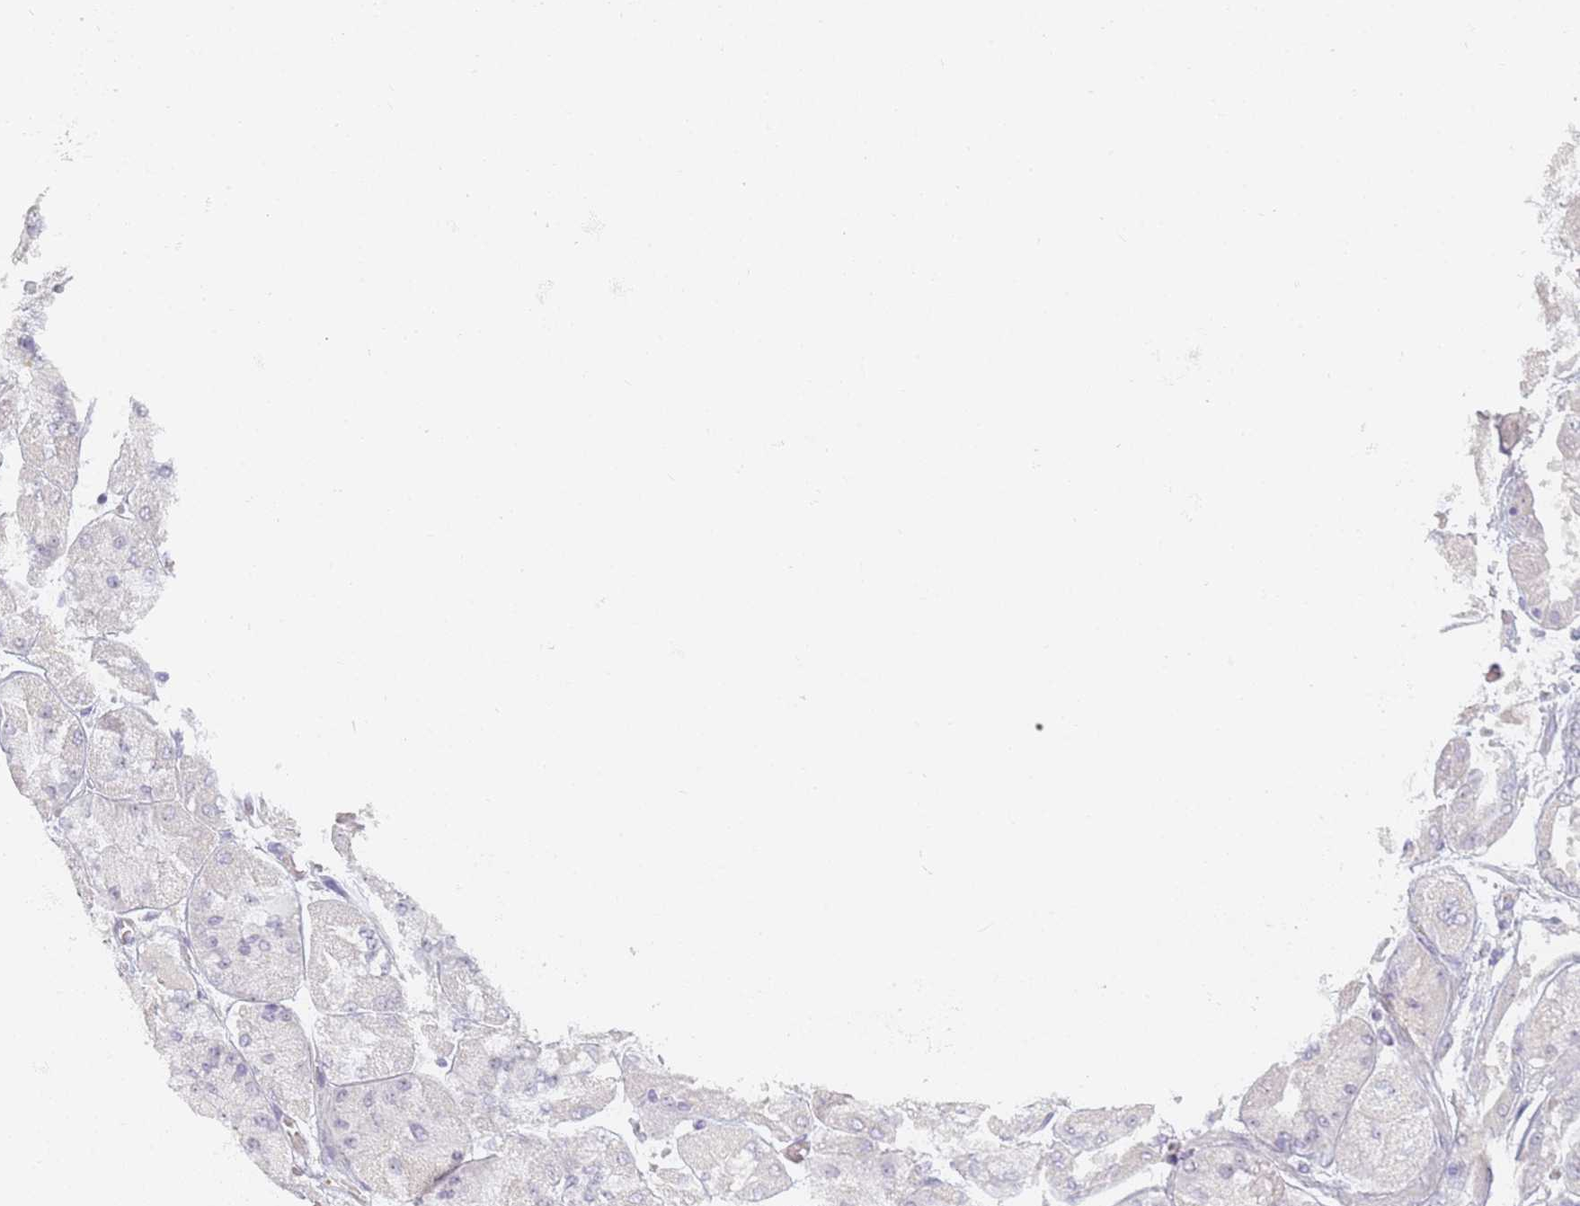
{"staining": {"intensity": "negative", "quantity": "none", "location": "none"}, "tissue": "stomach", "cell_type": "Glandular cells", "image_type": "normal", "snomed": [{"axis": "morphology", "description": "Normal tissue, NOS"}, {"axis": "topography", "description": "Stomach"}], "caption": "Immunohistochemistry (IHC) histopathology image of benign stomach stained for a protein (brown), which demonstrates no staining in glandular cells.", "gene": "SLC38A9", "patient": {"sex": "female", "age": 61}}